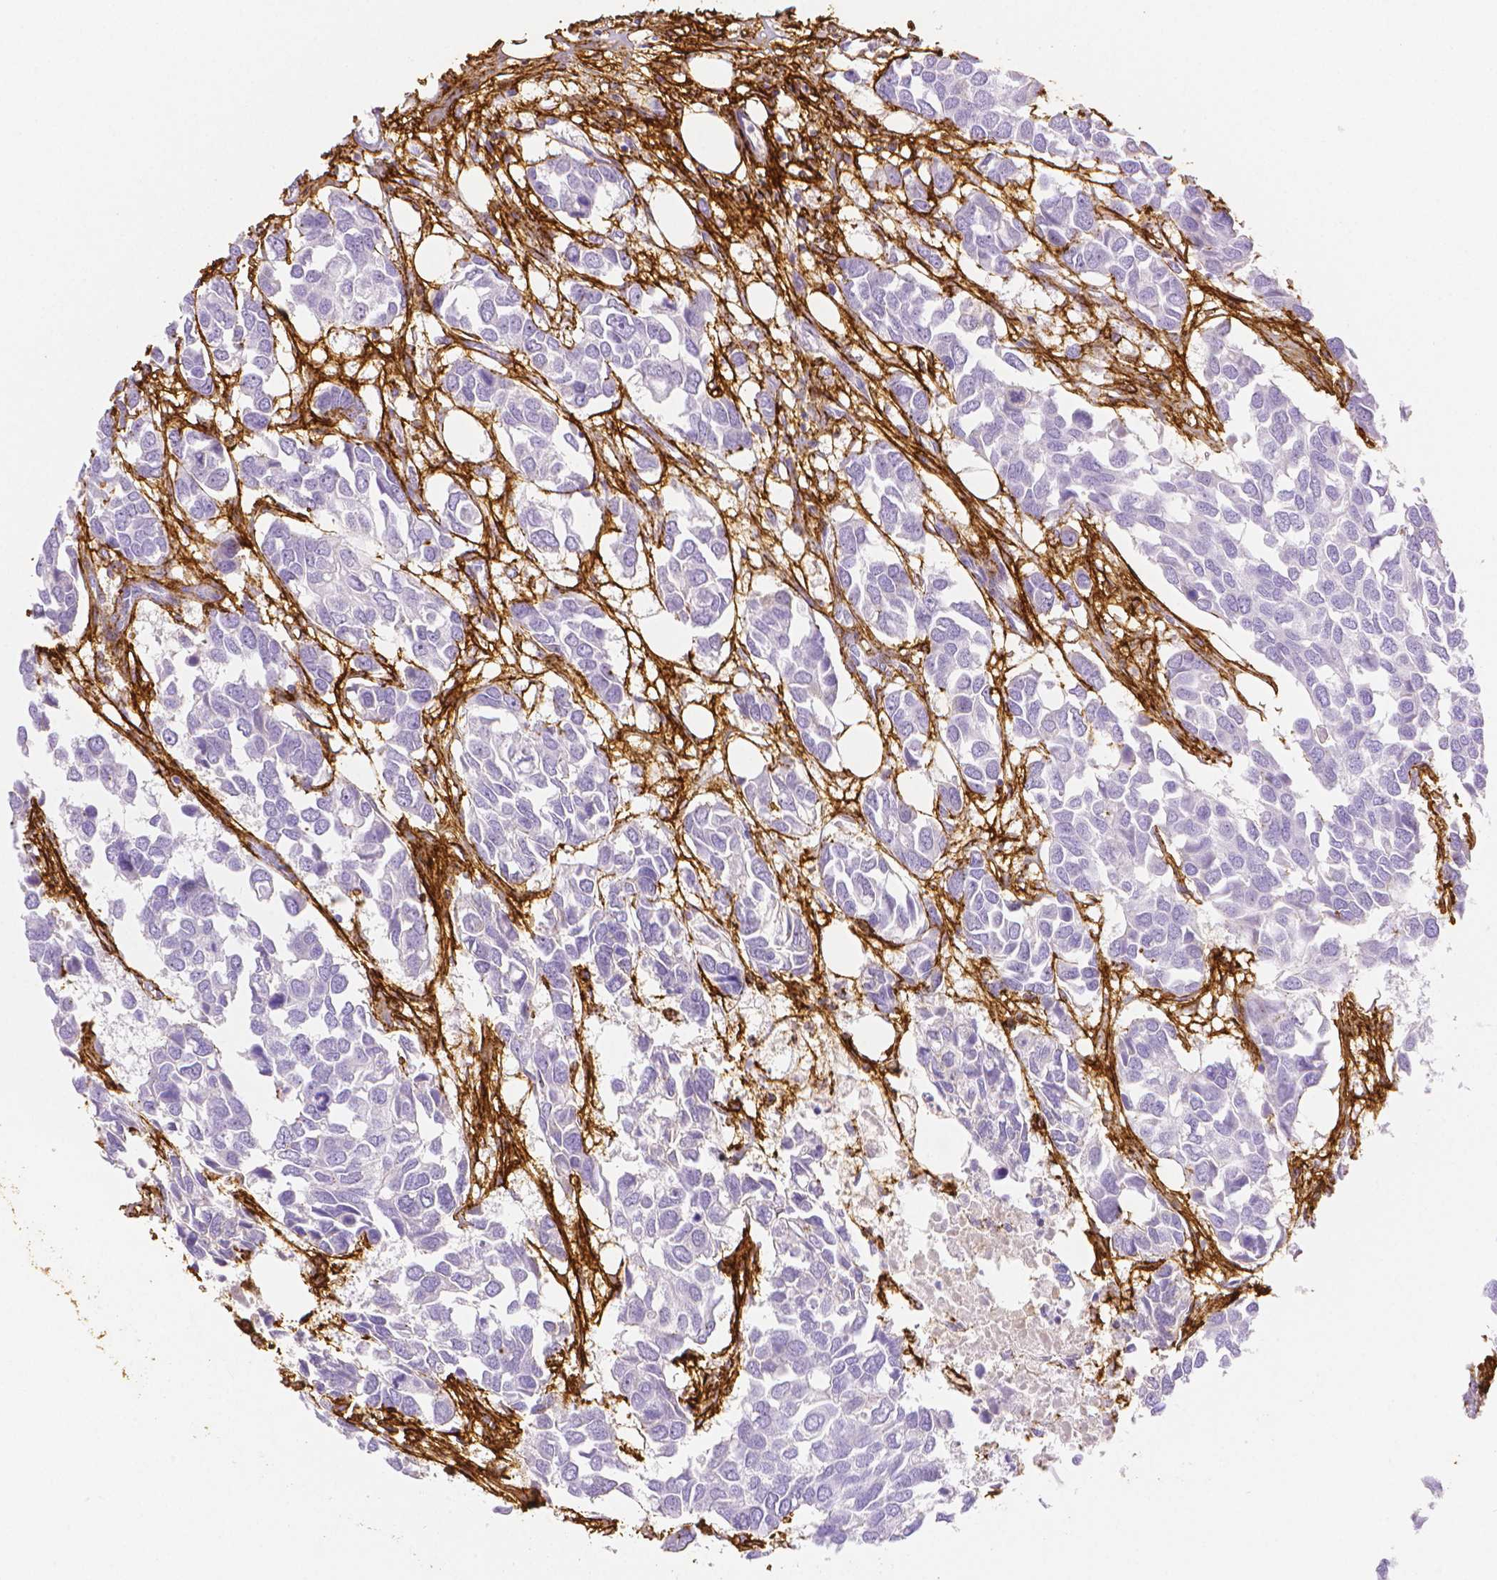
{"staining": {"intensity": "negative", "quantity": "none", "location": "none"}, "tissue": "breast cancer", "cell_type": "Tumor cells", "image_type": "cancer", "snomed": [{"axis": "morphology", "description": "Duct carcinoma"}, {"axis": "topography", "description": "Breast"}], "caption": "Micrograph shows no significant protein positivity in tumor cells of intraductal carcinoma (breast).", "gene": "FBN1", "patient": {"sex": "female", "age": 83}}